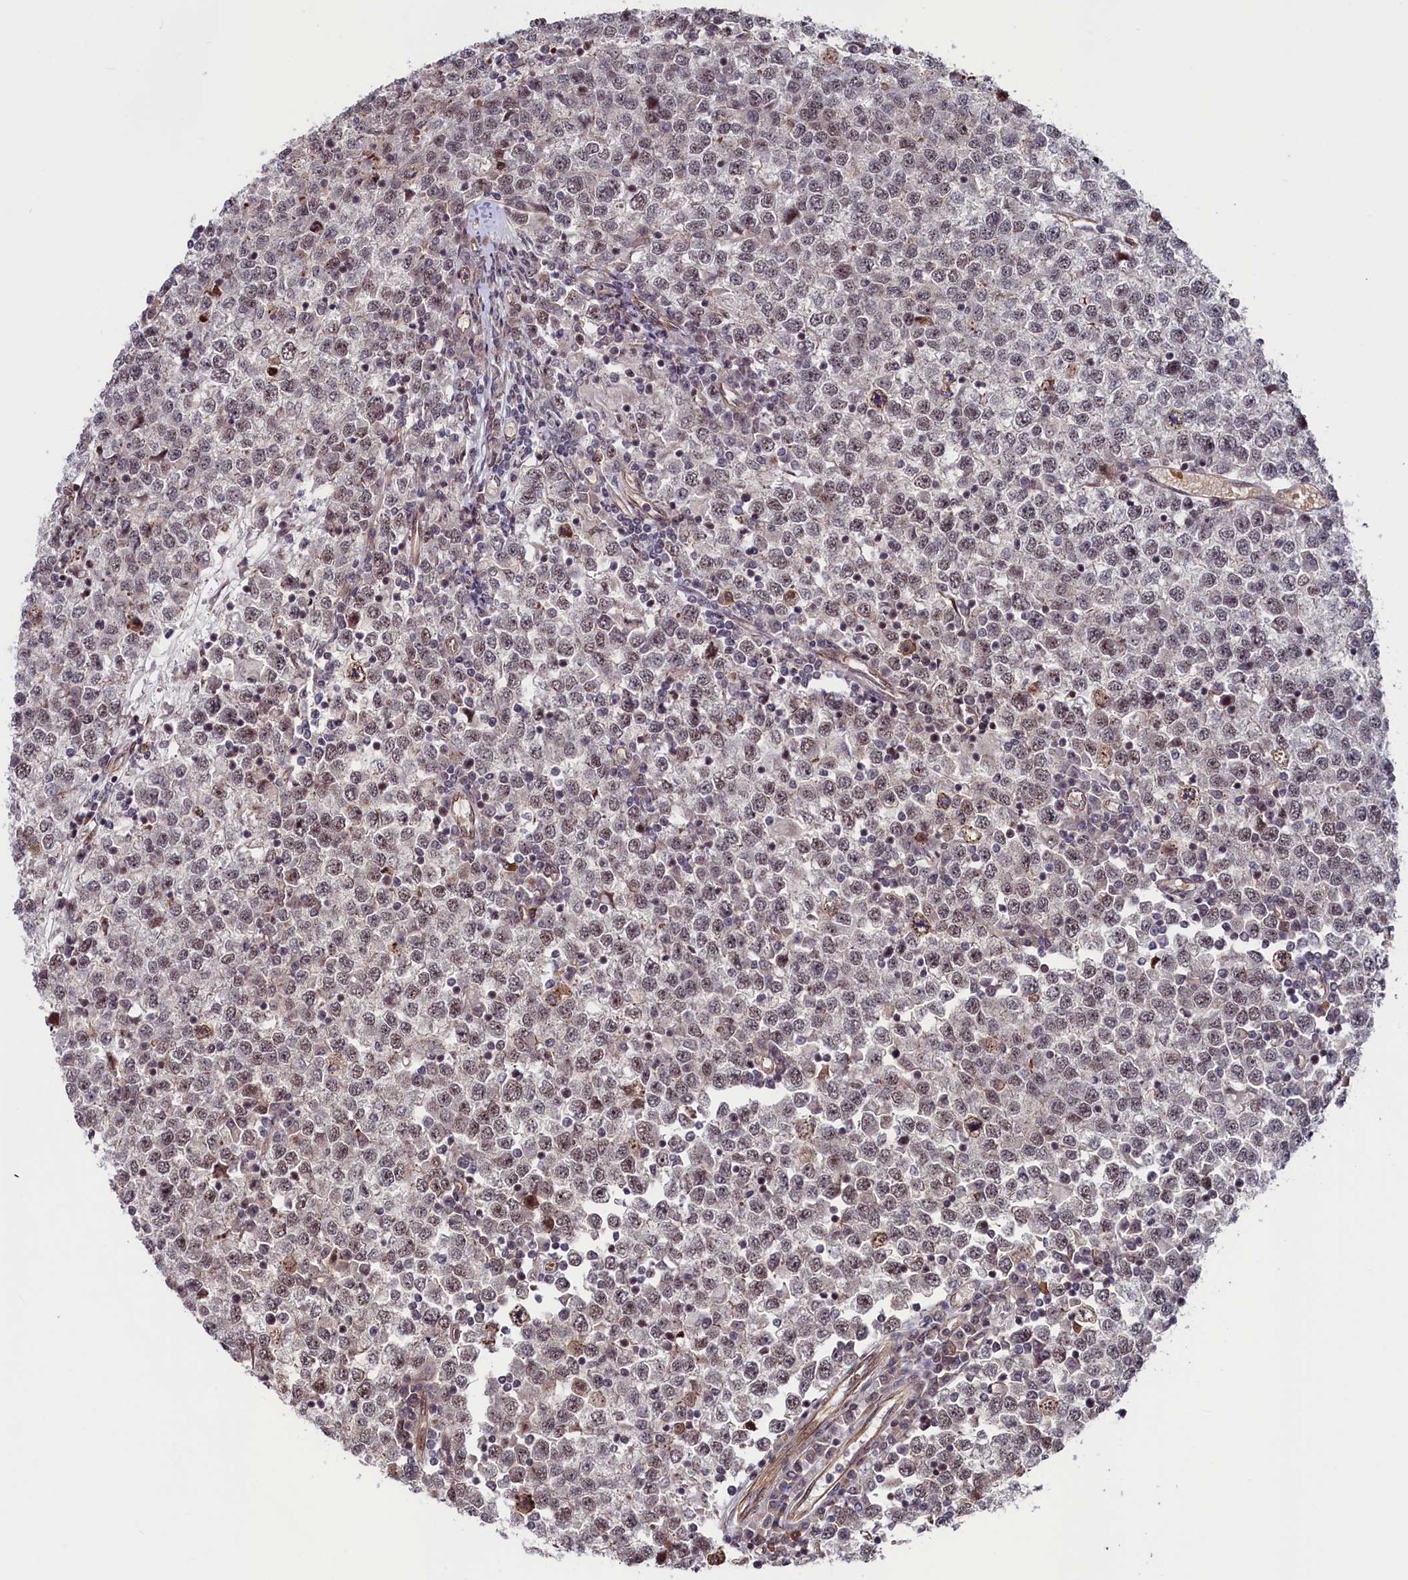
{"staining": {"intensity": "weak", "quantity": ">75%", "location": "nuclear"}, "tissue": "testis cancer", "cell_type": "Tumor cells", "image_type": "cancer", "snomed": [{"axis": "morphology", "description": "Seminoma, NOS"}, {"axis": "topography", "description": "Testis"}], "caption": "Weak nuclear positivity for a protein is seen in about >75% of tumor cells of testis cancer (seminoma) using immunohistochemistry.", "gene": "LEO1", "patient": {"sex": "male", "age": 65}}